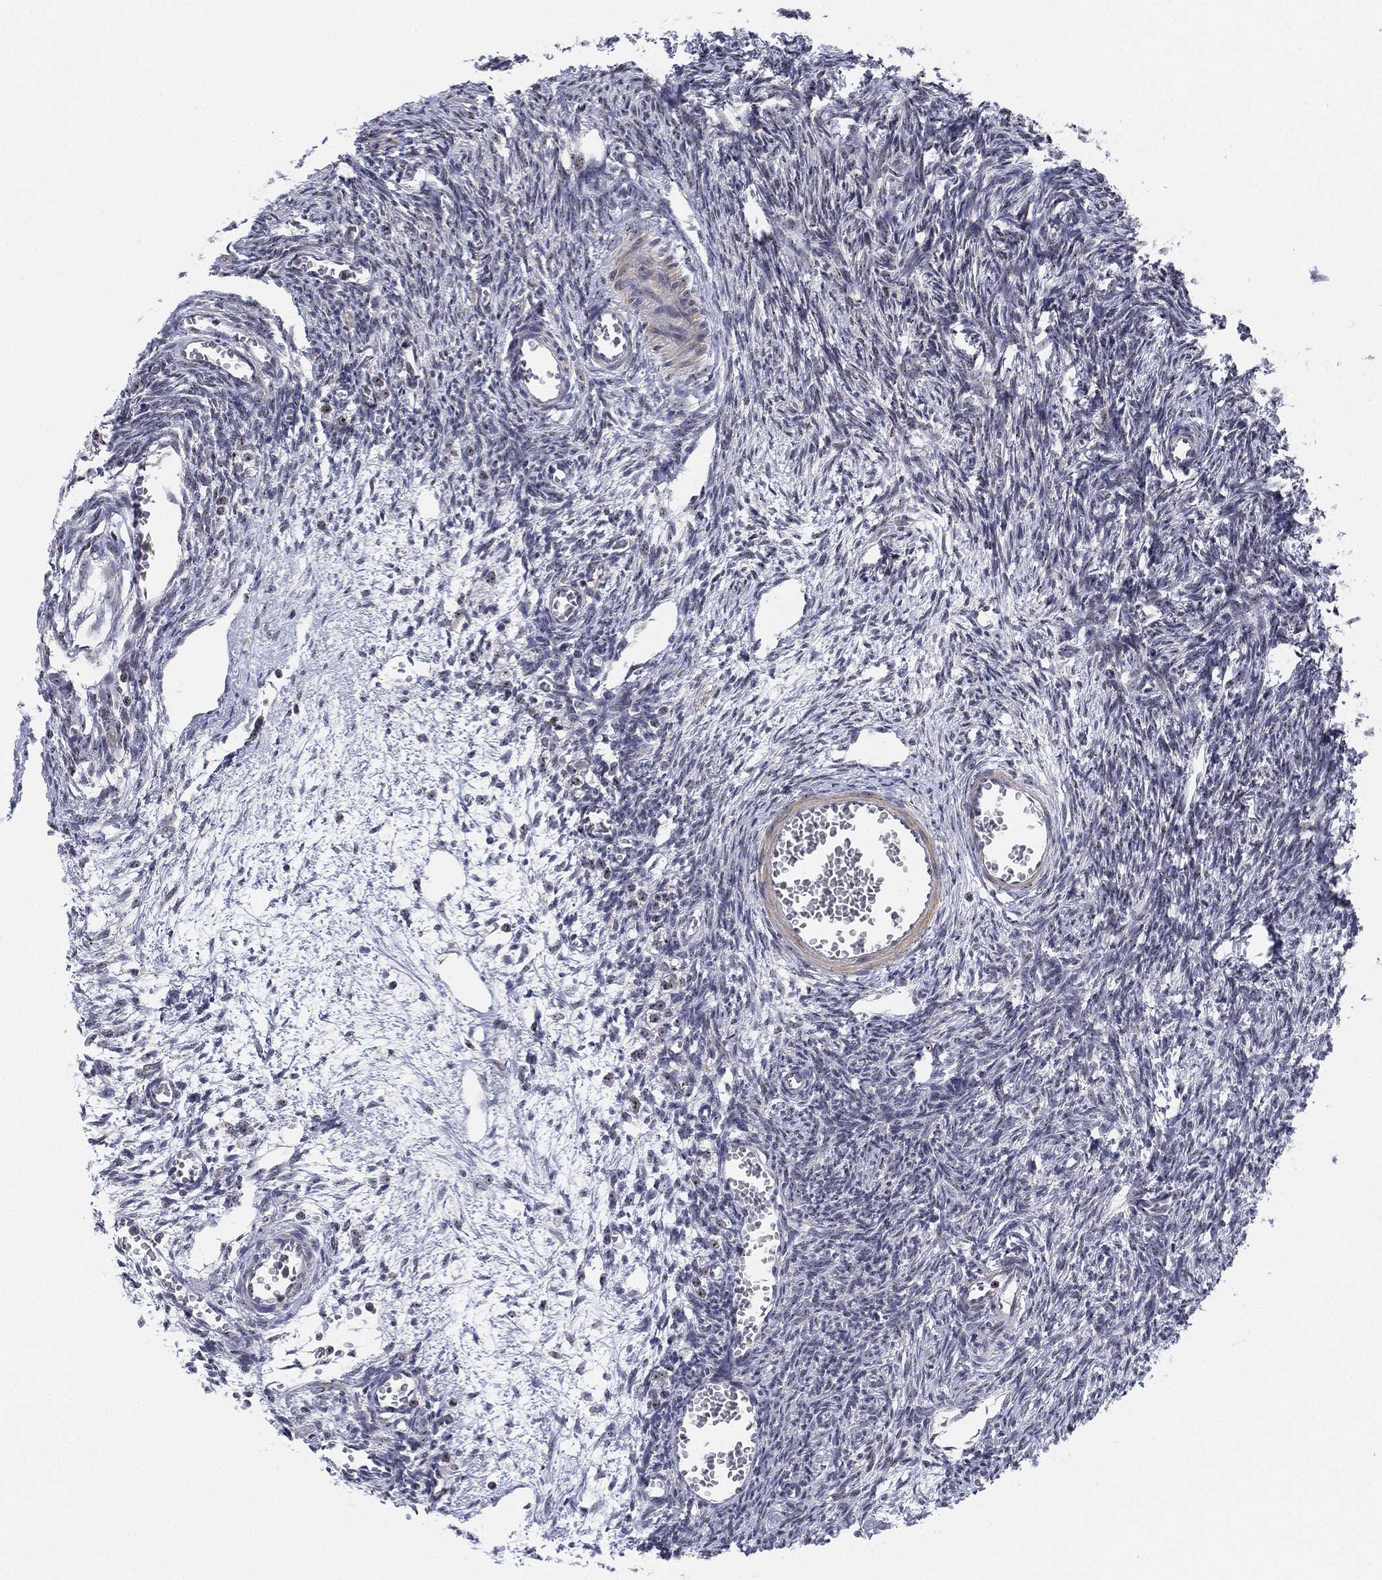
{"staining": {"intensity": "negative", "quantity": "none", "location": "none"}, "tissue": "ovary", "cell_type": "Ovarian stroma cells", "image_type": "normal", "snomed": [{"axis": "morphology", "description": "Normal tissue, NOS"}, {"axis": "topography", "description": "Ovary"}], "caption": "Ovarian stroma cells are negative for protein expression in unremarkable human ovary. Brightfield microscopy of immunohistochemistry stained with DAB (3,3'-diaminobenzidine) (brown) and hematoxylin (blue), captured at high magnification.", "gene": "PPP1R16B", "patient": {"sex": "female", "age": 27}}